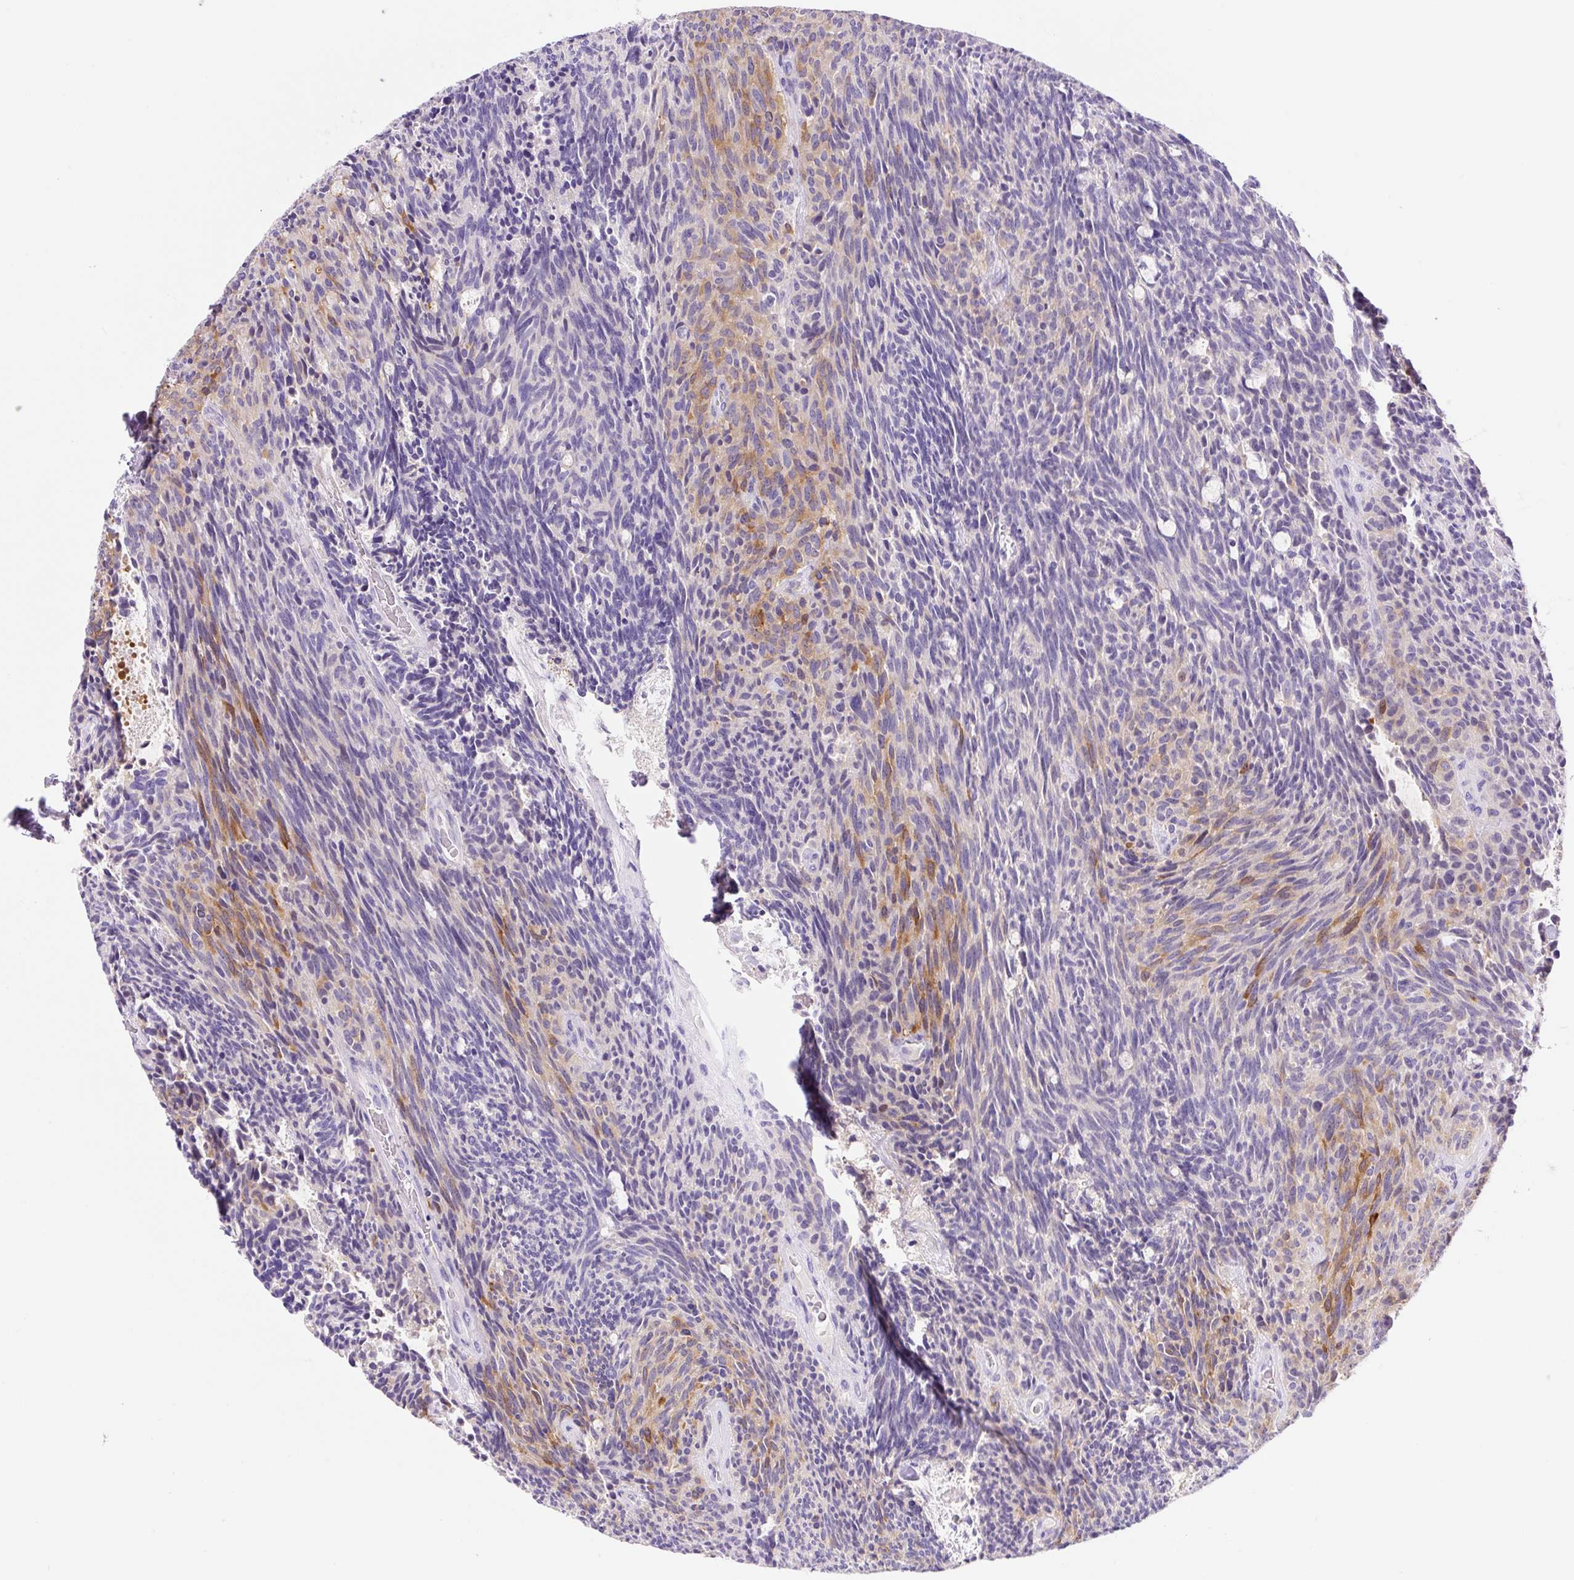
{"staining": {"intensity": "negative", "quantity": "none", "location": "none"}, "tissue": "carcinoid", "cell_type": "Tumor cells", "image_type": "cancer", "snomed": [{"axis": "morphology", "description": "Carcinoid, malignant, NOS"}, {"axis": "topography", "description": "Pancreas"}], "caption": "Tumor cells are negative for brown protein staining in carcinoid.", "gene": "ASB4", "patient": {"sex": "female", "age": 54}}